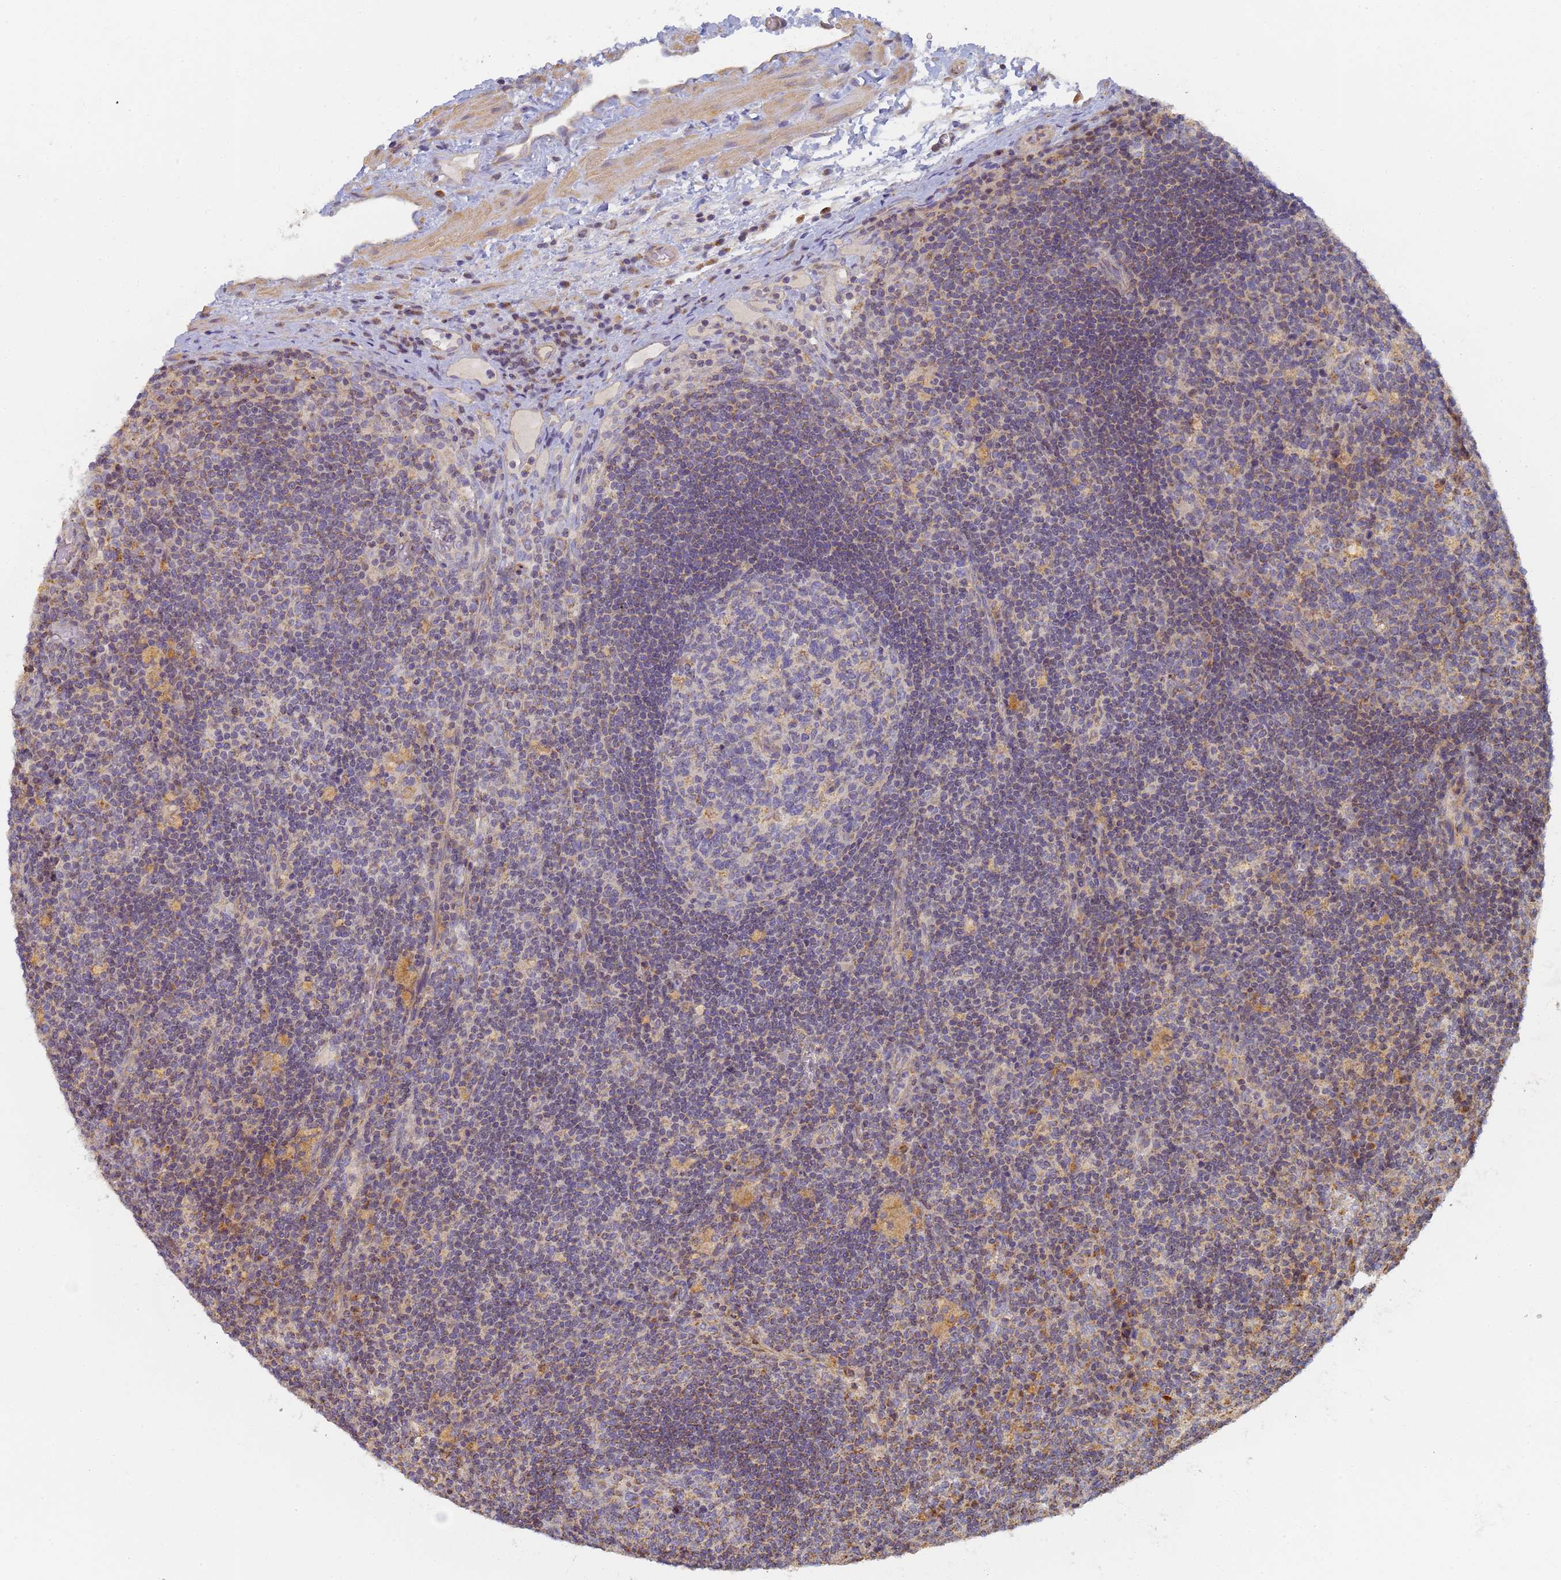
{"staining": {"intensity": "moderate", "quantity": "<25%", "location": "cytoplasmic/membranous"}, "tissue": "lymph node", "cell_type": "Germinal center cells", "image_type": "normal", "snomed": [{"axis": "morphology", "description": "Normal tissue, NOS"}, {"axis": "topography", "description": "Lymph node"}], "caption": "Immunohistochemistry photomicrograph of unremarkable human lymph node stained for a protein (brown), which displays low levels of moderate cytoplasmic/membranous positivity in approximately <25% of germinal center cells.", "gene": "UTP23", "patient": {"sex": "male", "age": 58}}